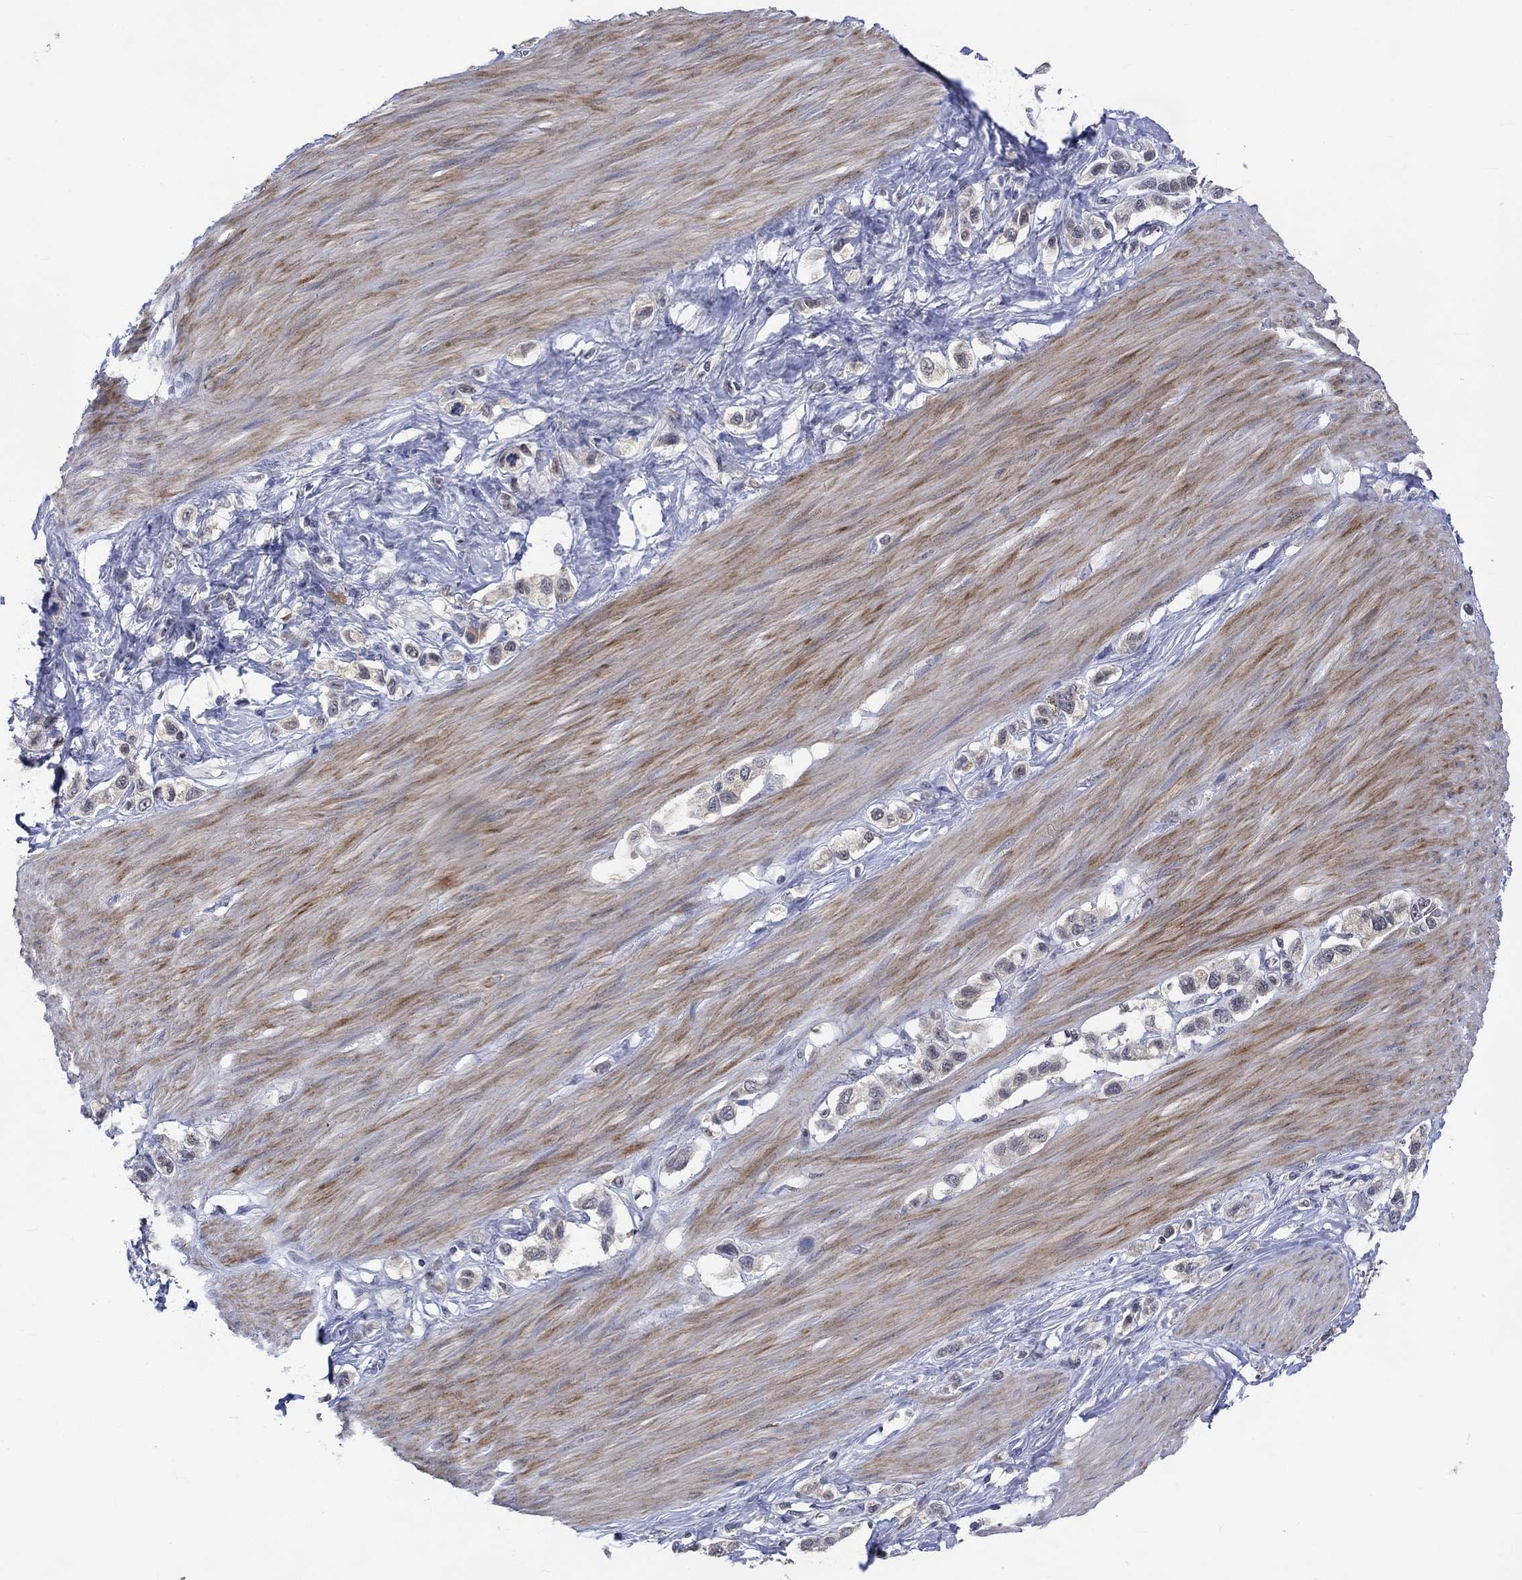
{"staining": {"intensity": "negative", "quantity": "none", "location": "none"}, "tissue": "stomach cancer", "cell_type": "Tumor cells", "image_type": "cancer", "snomed": [{"axis": "morphology", "description": "Normal tissue, NOS"}, {"axis": "morphology", "description": "Adenocarcinoma, NOS"}, {"axis": "morphology", "description": "Adenocarcinoma, High grade"}, {"axis": "topography", "description": "Stomach, upper"}, {"axis": "topography", "description": "Stomach"}], "caption": "There is no significant expression in tumor cells of stomach cancer (adenocarcinoma). (Brightfield microscopy of DAB (3,3'-diaminobenzidine) immunohistochemistry at high magnification).", "gene": "SLC48A1", "patient": {"sex": "female", "age": 65}}